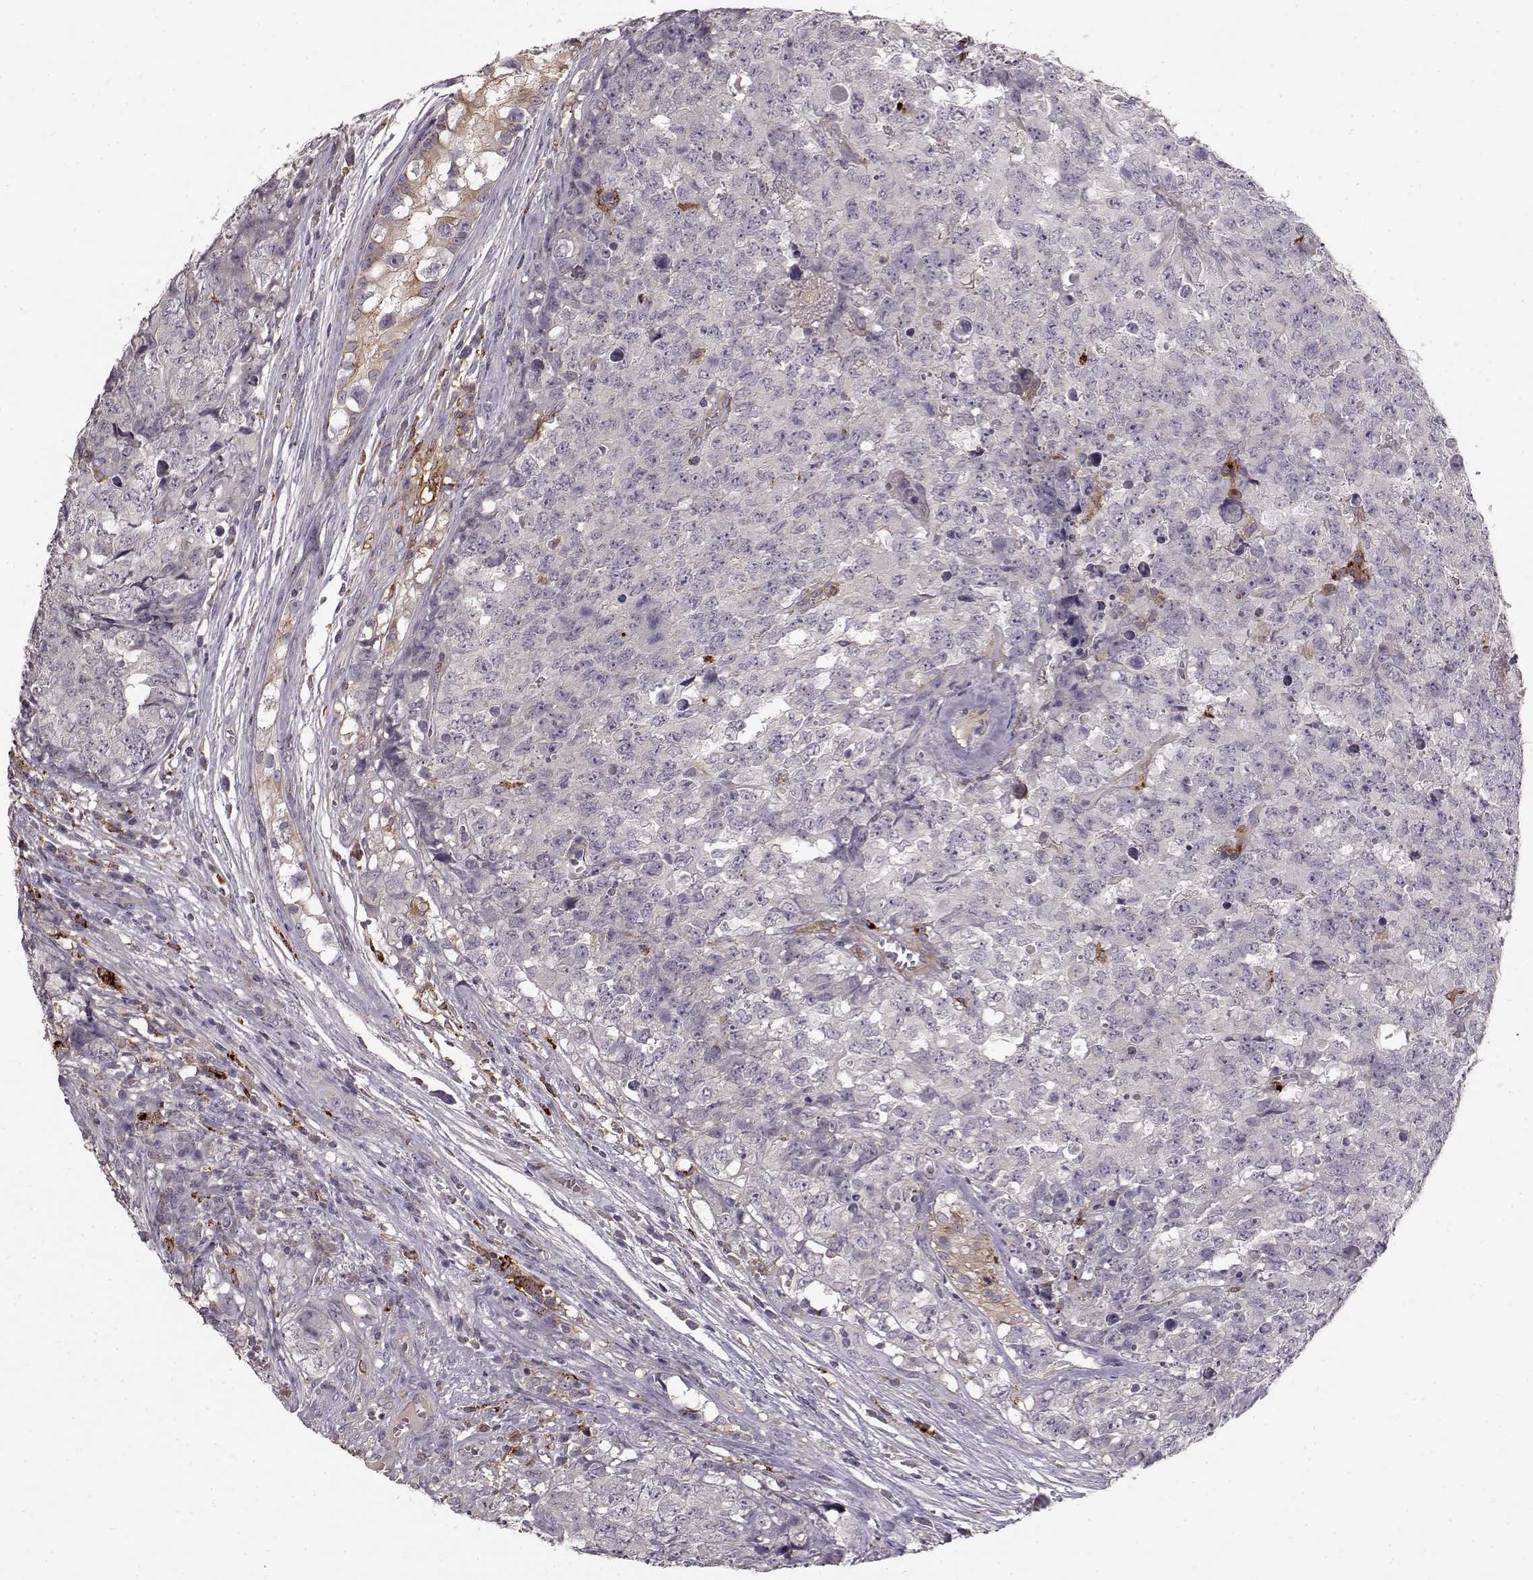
{"staining": {"intensity": "negative", "quantity": "none", "location": "none"}, "tissue": "testis cancer", "cell_type": "Tumor cells", "image_type": "cancer", "snomed": [{"axis": "morphology", "description": "Carcinoma, Embryonal, NOS"}, {"axis": "topography", "description": "Testis"}], "caption": "Immunohistochemical staining of embryonal carcinoma (testis) exhibits no significant staining in tumor cells.", "gene": "CCNF", "patient": {"sex": "male", "age": 23}}